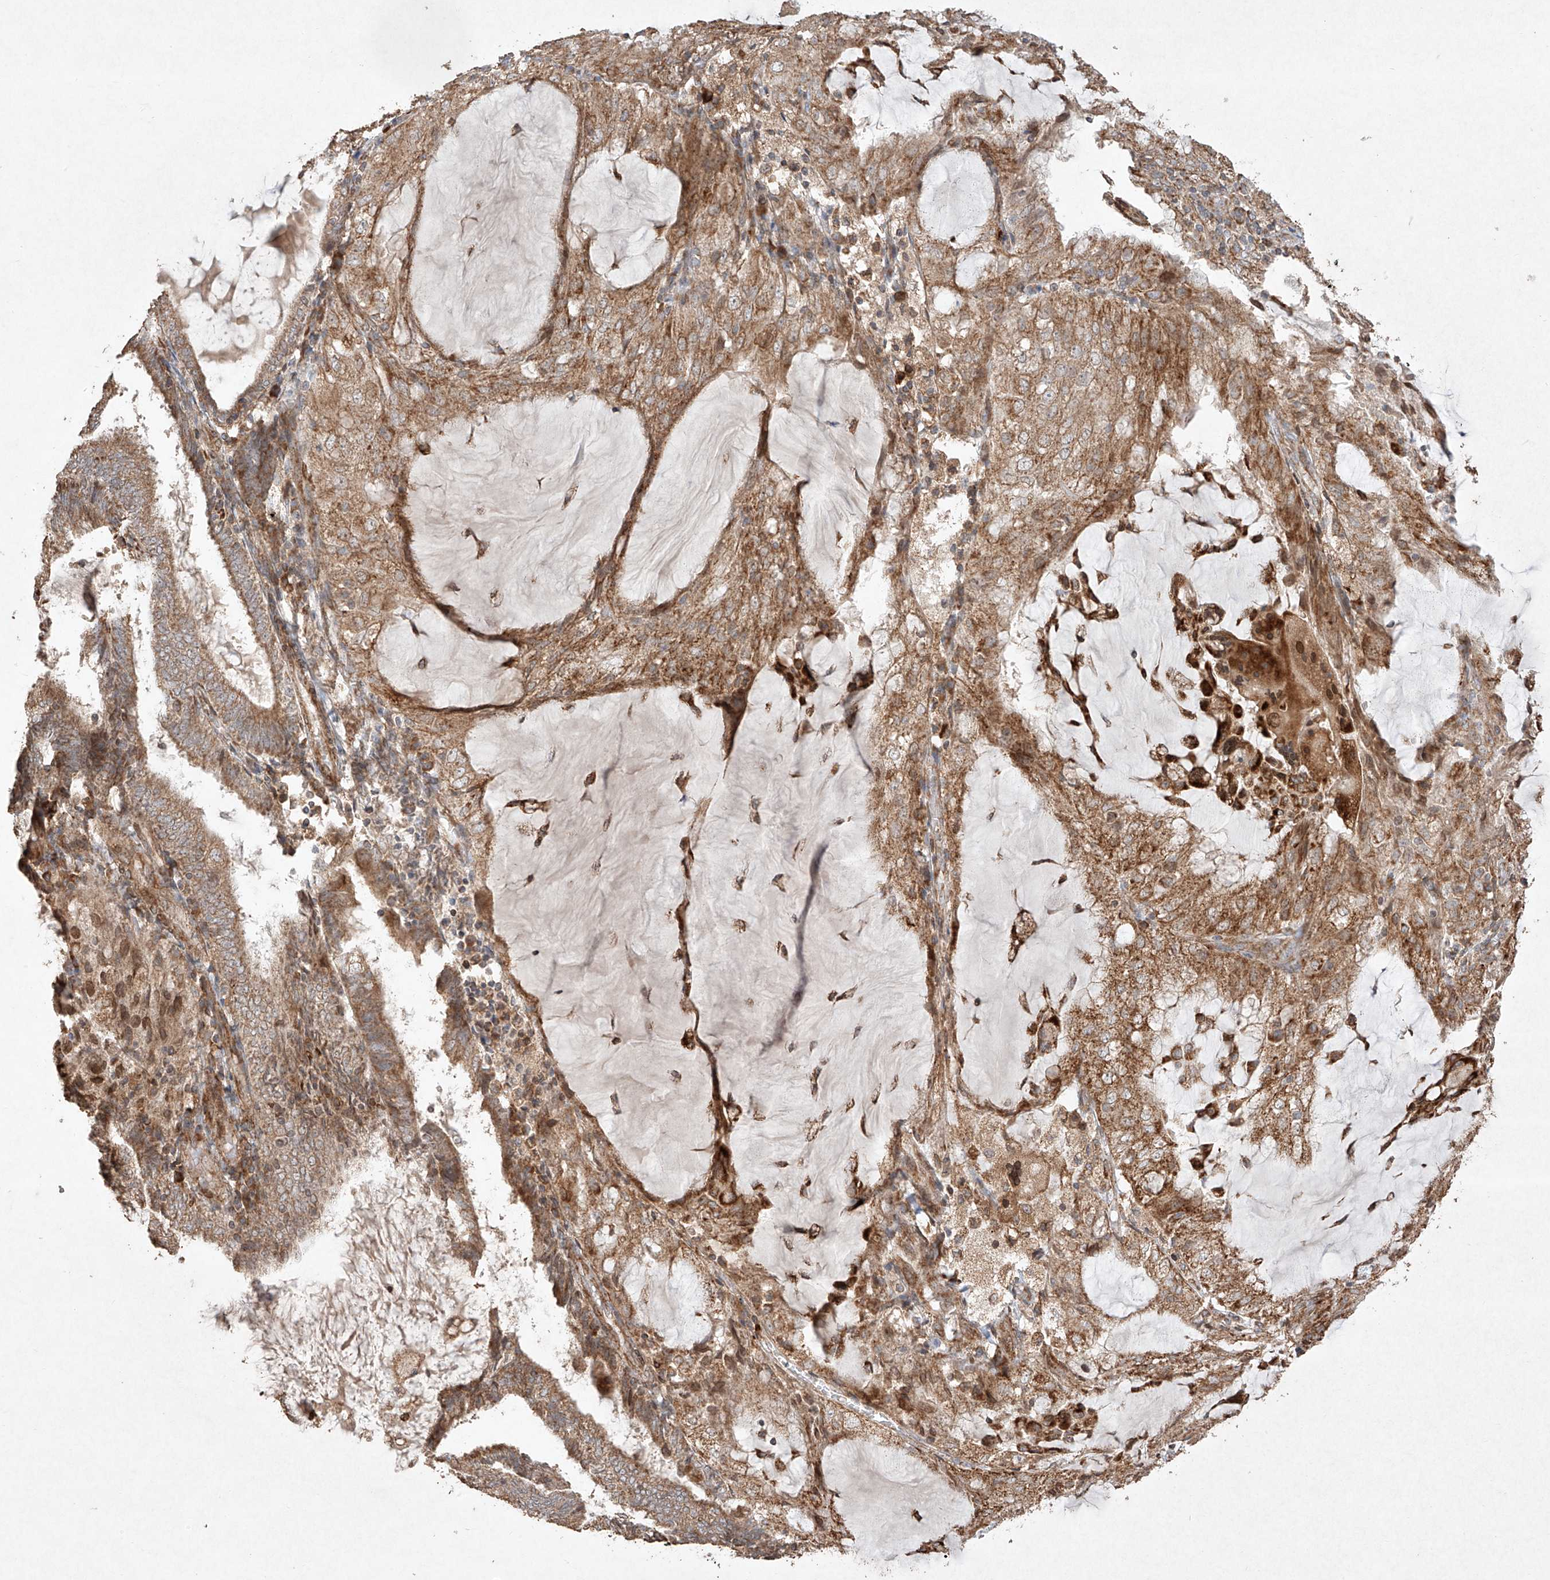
{"staining": {"intensity": "moderate", "quantity": ">75%", "location": "cytoplasmic/membranous"}, "tissue": "endometrial cancer", "cell_type": "Tumor cells", "image_type": "cancer", "snomed": [{"axis": "morphology", "description": "Adenocarcinoma, NOS"}, {"axis": "topography", "description": "Endometrium"}], "caption": "Tumor cells display medium levels of moderate cytoplasmic/membranous positivity in approximately >75% of cells in endometrial cancer (adenocarcinoma).", "gene": "SEMA3B", "patient": {"sex": "female", "age": 81}}